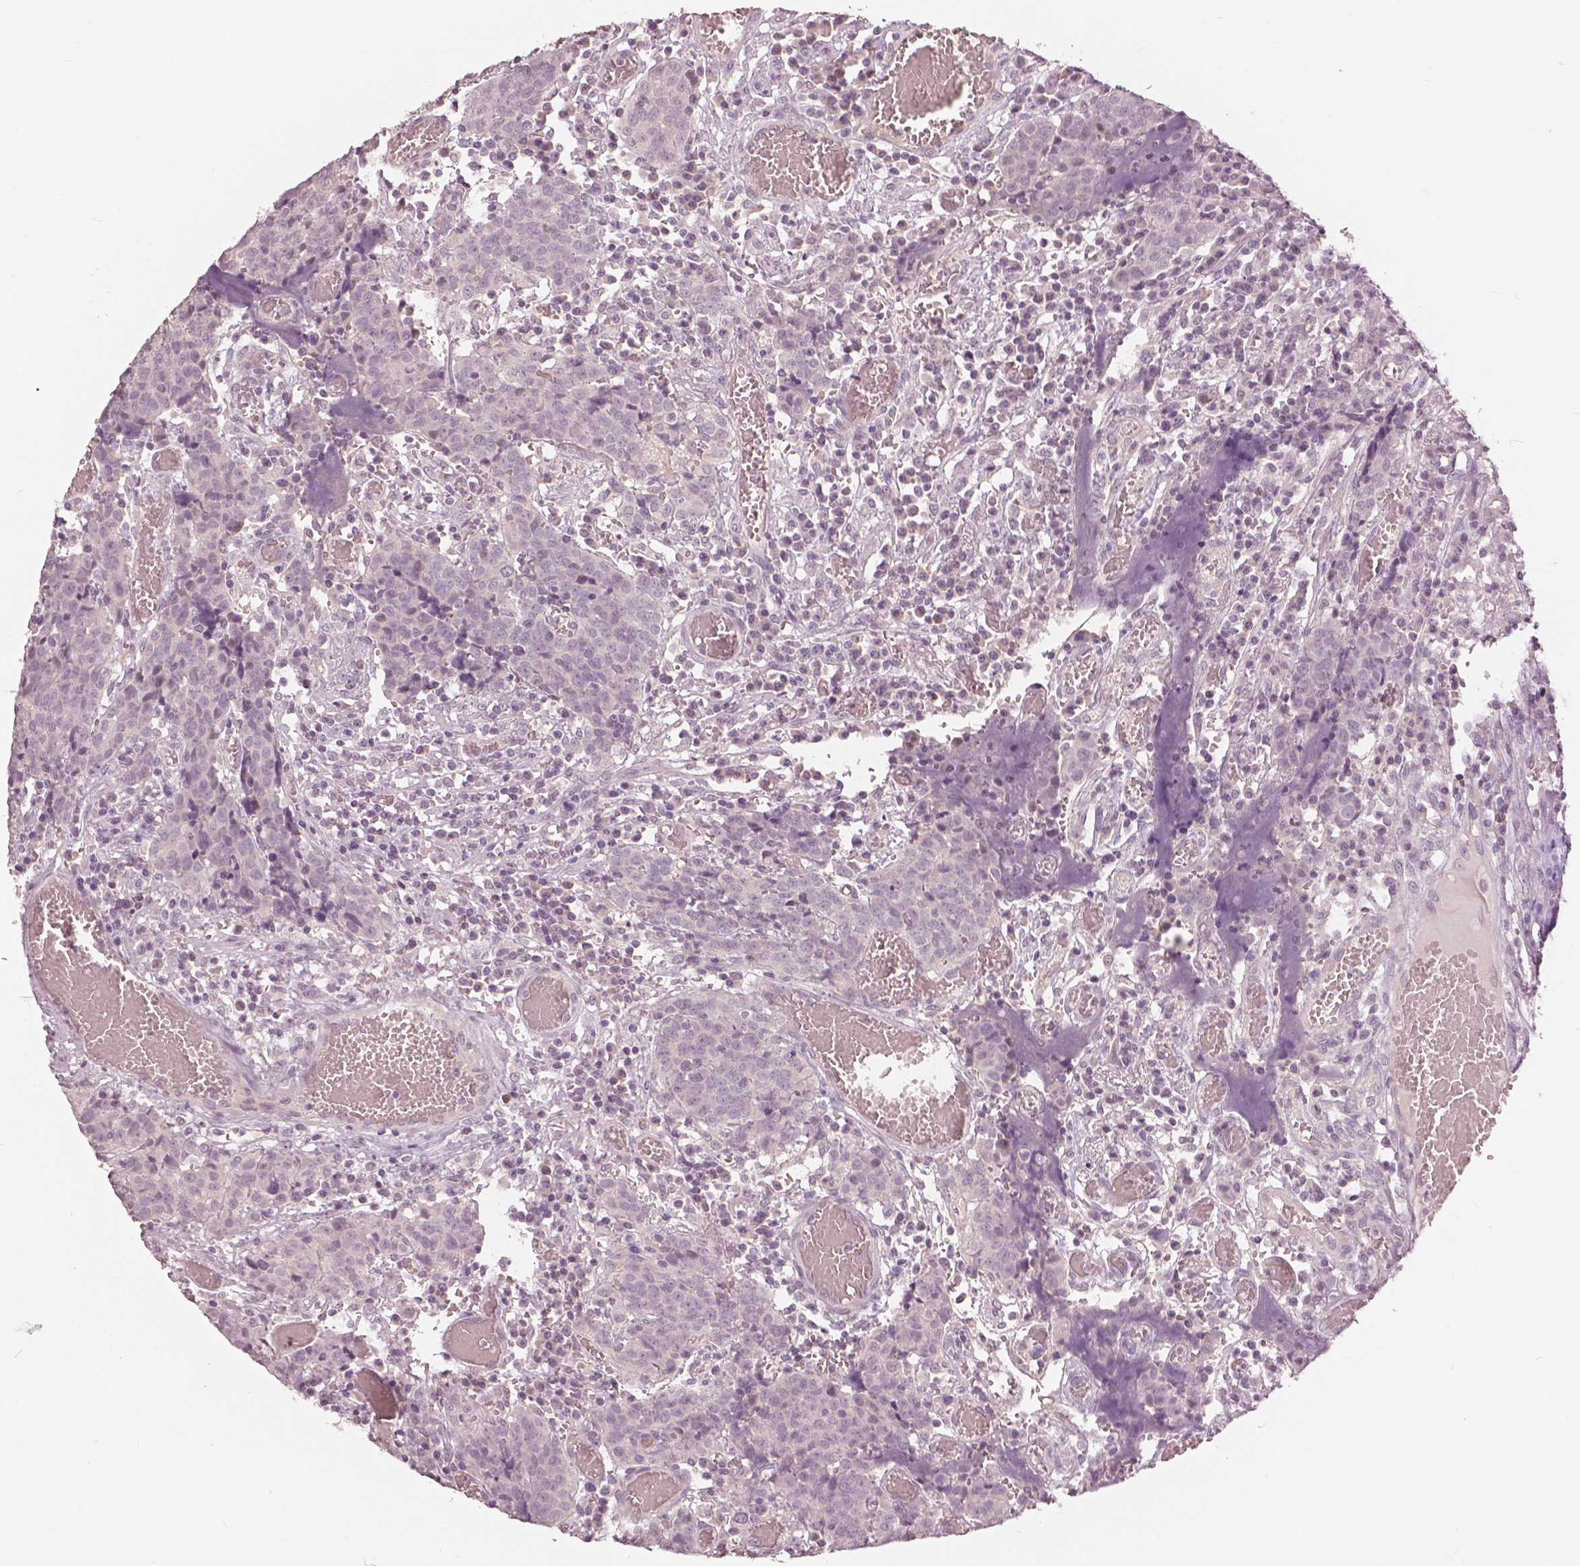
{"staining": {"intensity": "negative", "quantity": "none", "location": "none"}, "tissue": "prostate cancer", "cell_type": "Tumor cells", "image_type": "cancer", "snomed": [{"axis": "morphology", "description": "Adenocarcinoma, High grade"}, {"axis": "topography", "description": "Prostate and seminal vesicle, NOS"}], "caption": "Tumor cells show no significant positivity in adenocarcinoma (high-grade) (prostate). (Stains: DAB immunohistochemistry (IHC) with hematoxylin counter stain, Microscopy: brightfield microscopy at high magnification).", "gene": "NANOG", "patient": {"sex": "male", "age": 60}}